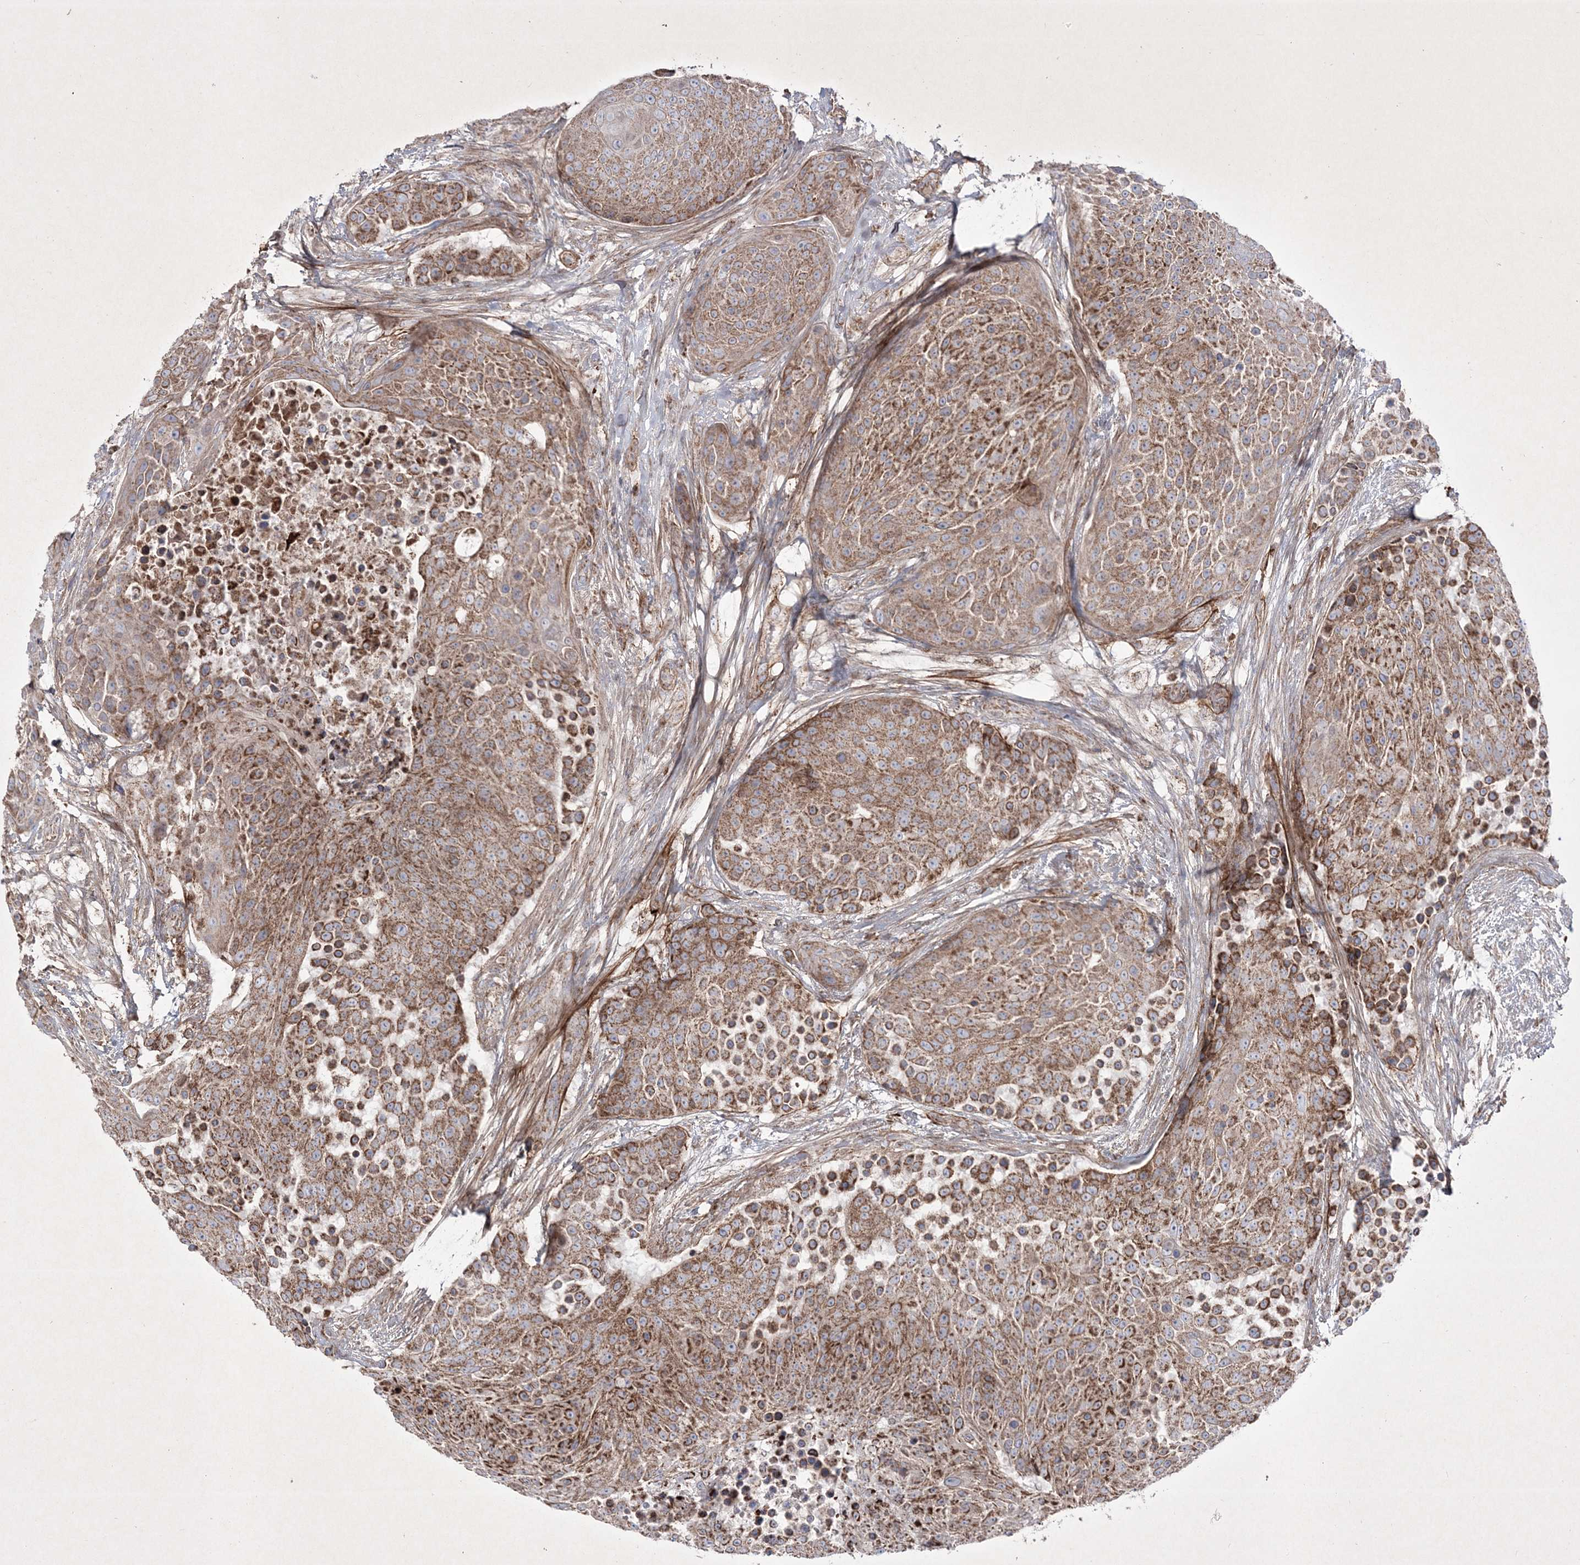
{"staining": {"intensity": "moderate", "quantity": ">75%", "location": "cytoplasmic/membranous"}, "tissue": "urothelial cancer", "cell_type": "Tumor cells", "image_type": "cancer", "snomed": [{"axis": "morphology", "description": "Urothelial carcinoma, High grade"}, {"axis": "topography", "description": "Urinary bladder"}], "caption": "An image of human urothelial cancer stained for a protein exhibits moderate cytoplasmic/membranous brown staining in tumor cells. The protein is shown in brown color, while the nuclei are stained blue.", "gene": "RICTOR", "patient": {"sex": "female", "age": 63}}